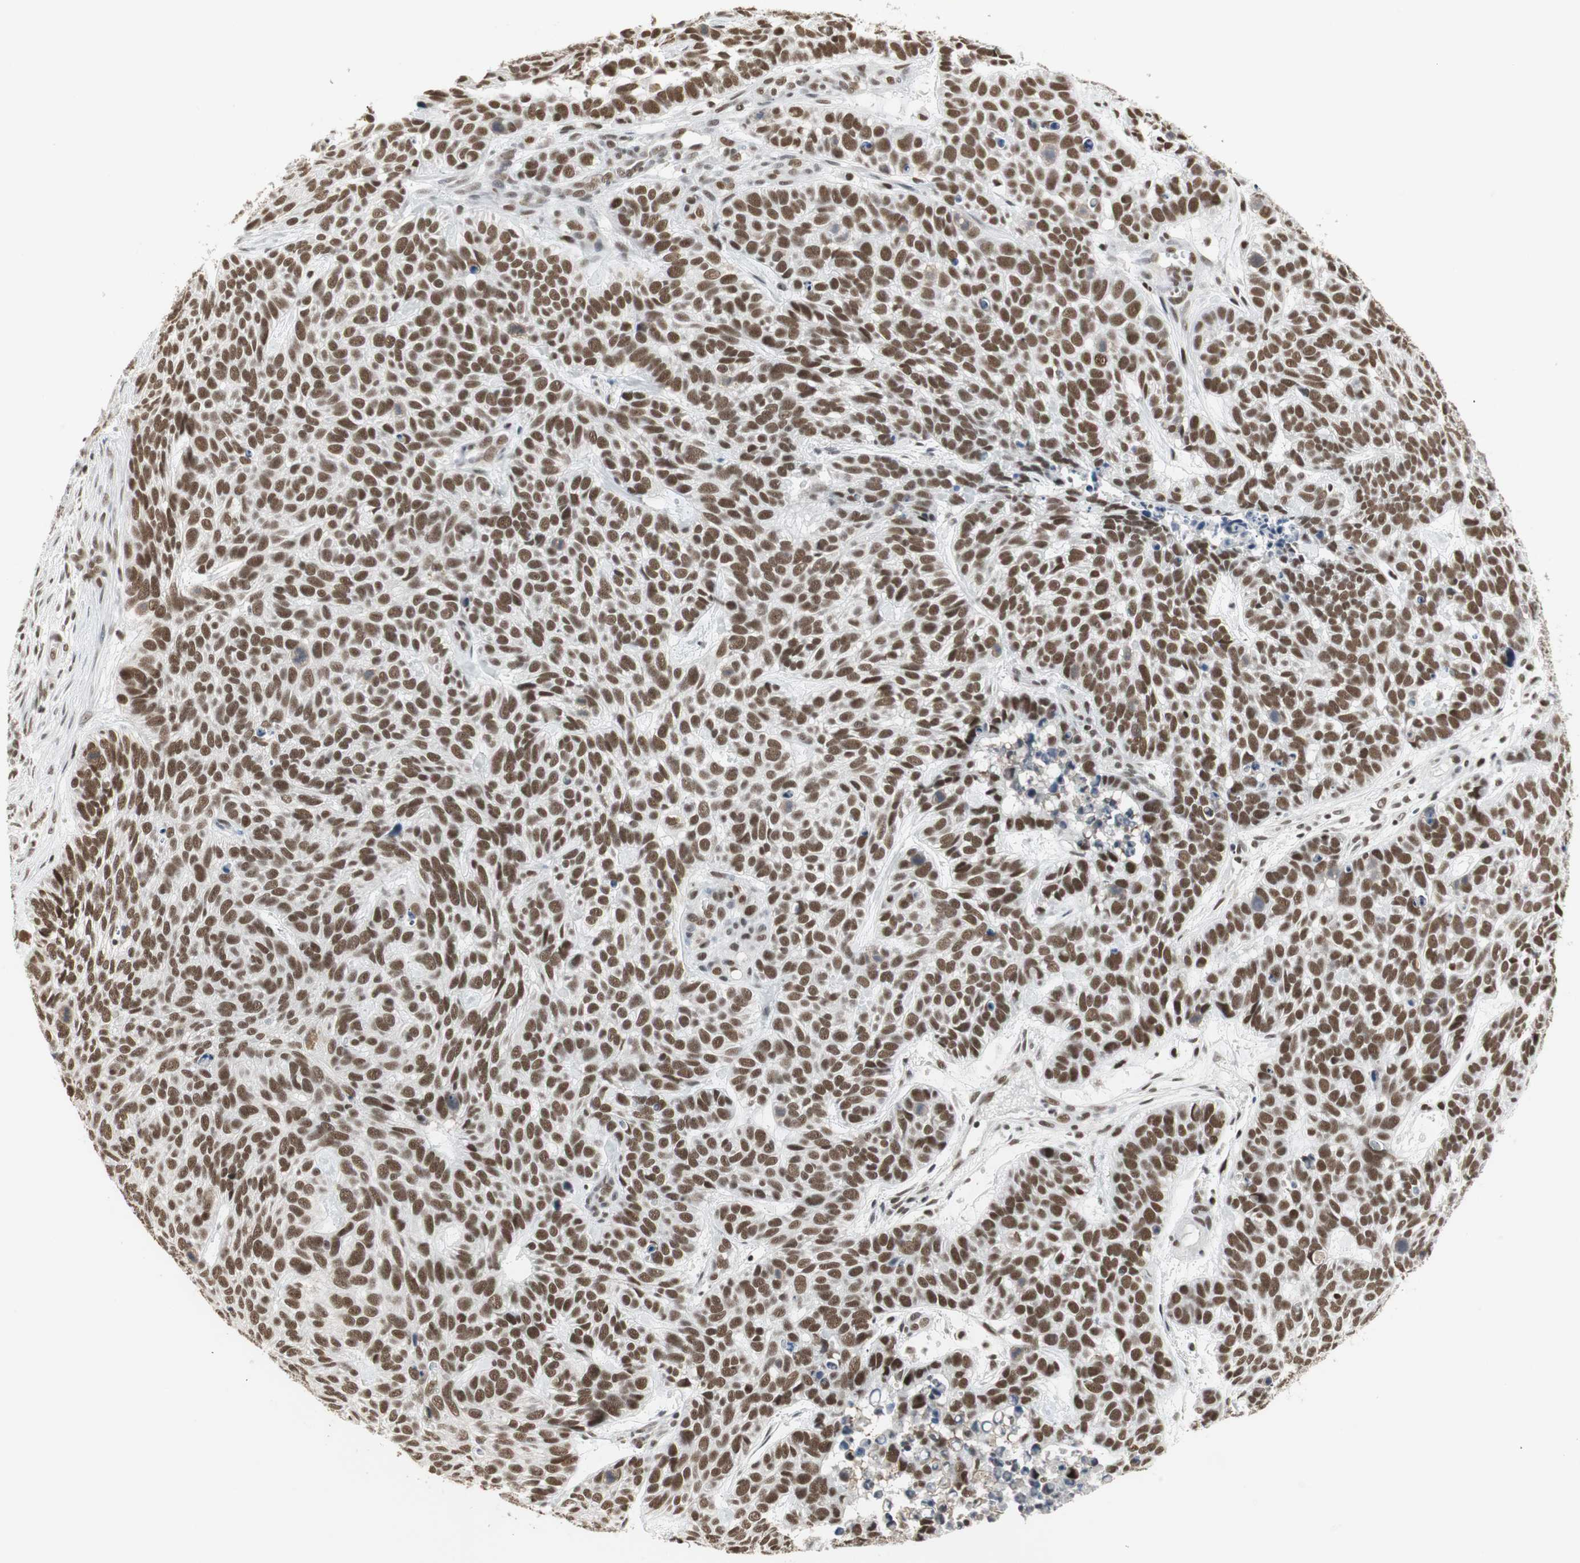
{"staining": {"intensity": "strong", "quantity": ">75%", "location": "nuclear"}, "tissue": "skin cancer", "cell_type": "Tumor cells", "image_type": "cancer", "snomed": [{"axis": "morphology", "description": "Basal cell carcinoma"}, {"axis": "topography", "description": "Skin"}], "caption": "This image shows immunohistochemistry (IHC) staining of human skin basal cell carcinoma, with high strong nuclear staining in about >75% of tumor cells.", "gene": "RTF1", "patient": {"sex": "male", "age": 87}}